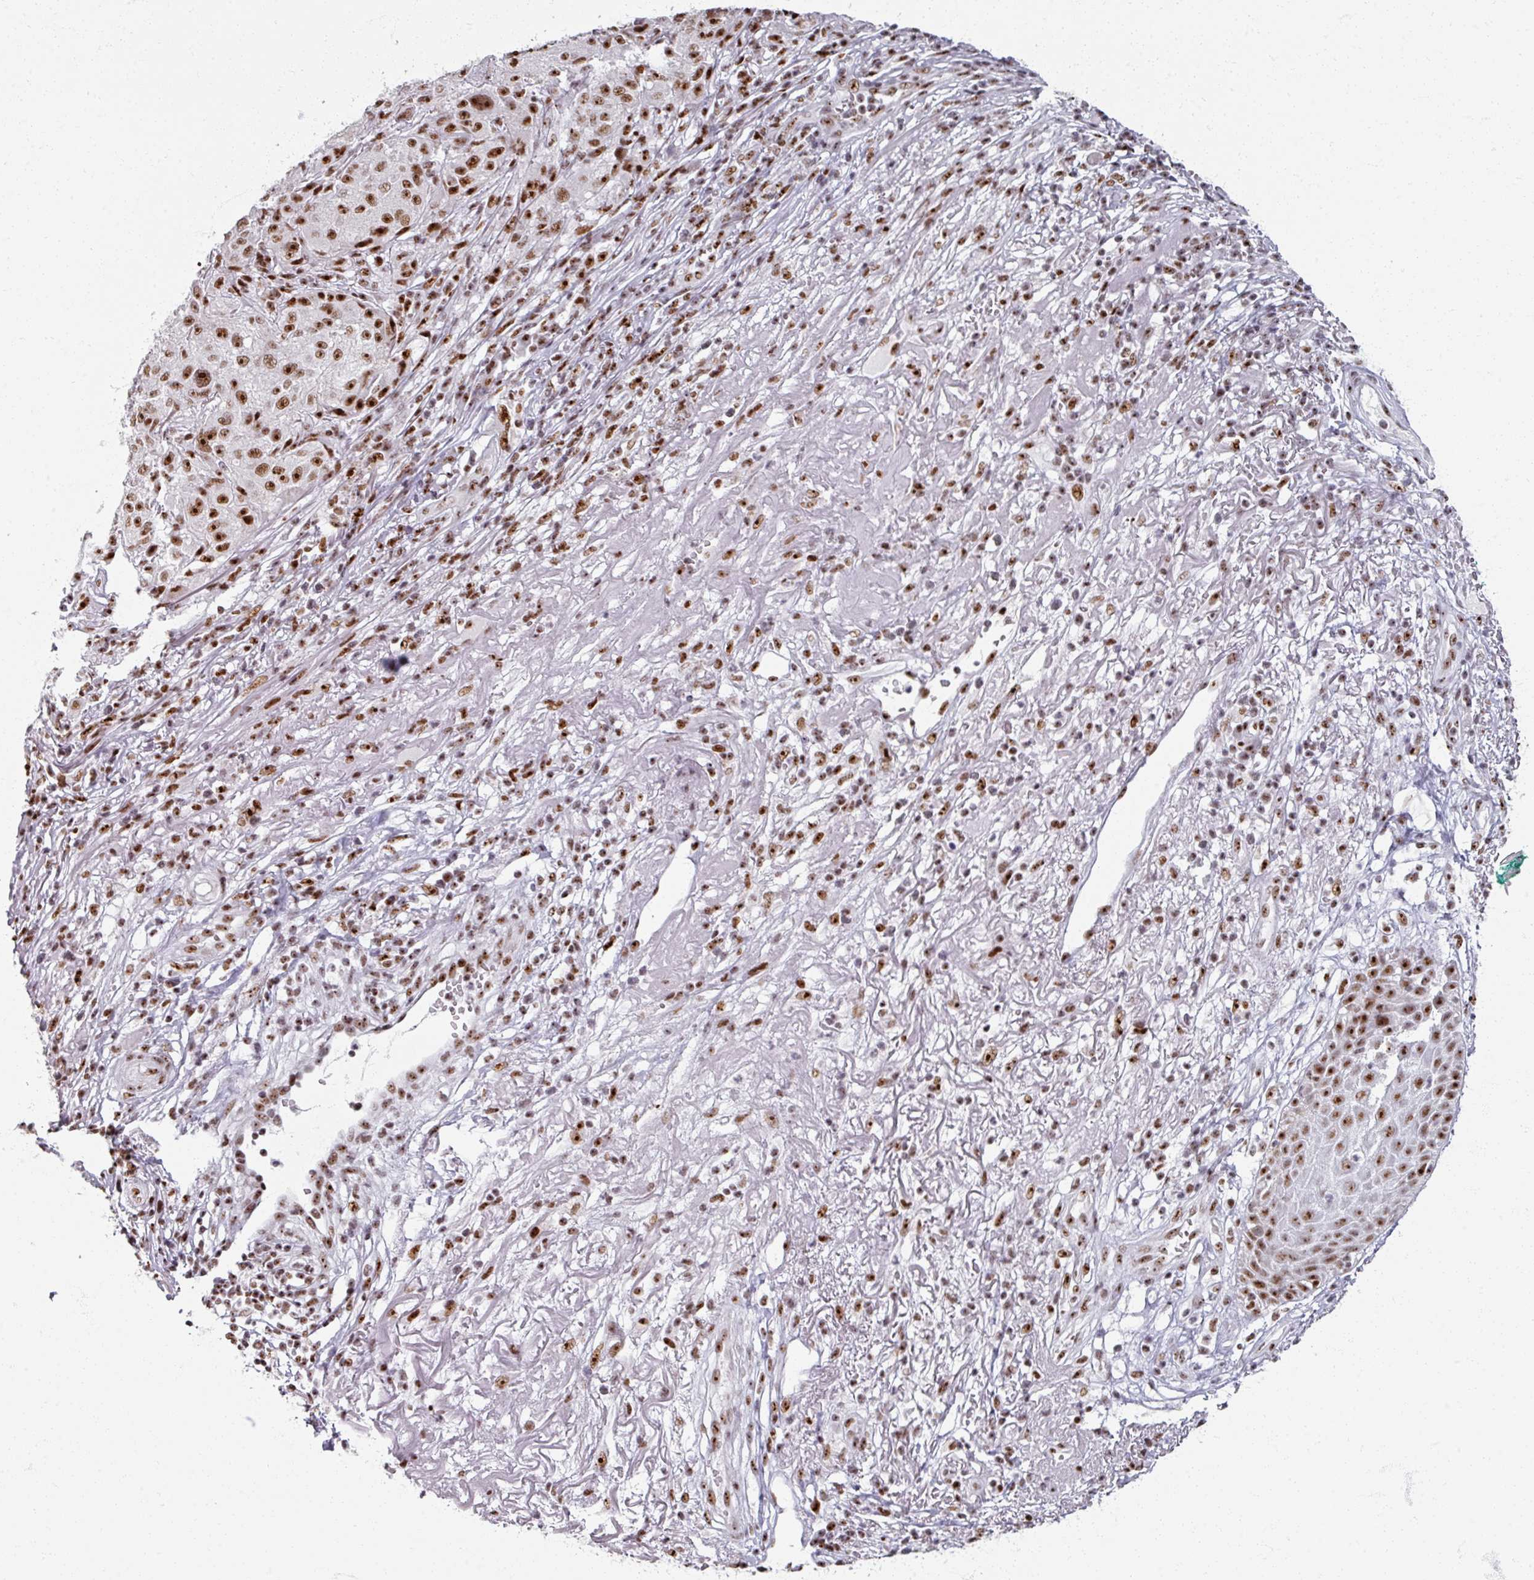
{"staining": {"intensity": "moderate", "quantity": ">75%", "location": "nuclear"}, "tissue": "melanoma", "cell_type": "Tumor cells", "image_type": "cancer", "snomed": [{"axis": "morphology", "description": "Necrosis, NOS"}, {"axis": "morphology", "description": "Malignant melanoma, NOS"}, {"axis": "topography", "description": "Skin"}], "caption": "Malignant melanoma stained with a protein marker reveals moderate staining in tumor cells.", "gene": "ADAR", "patient": {"sex": "female", "age": 87}}